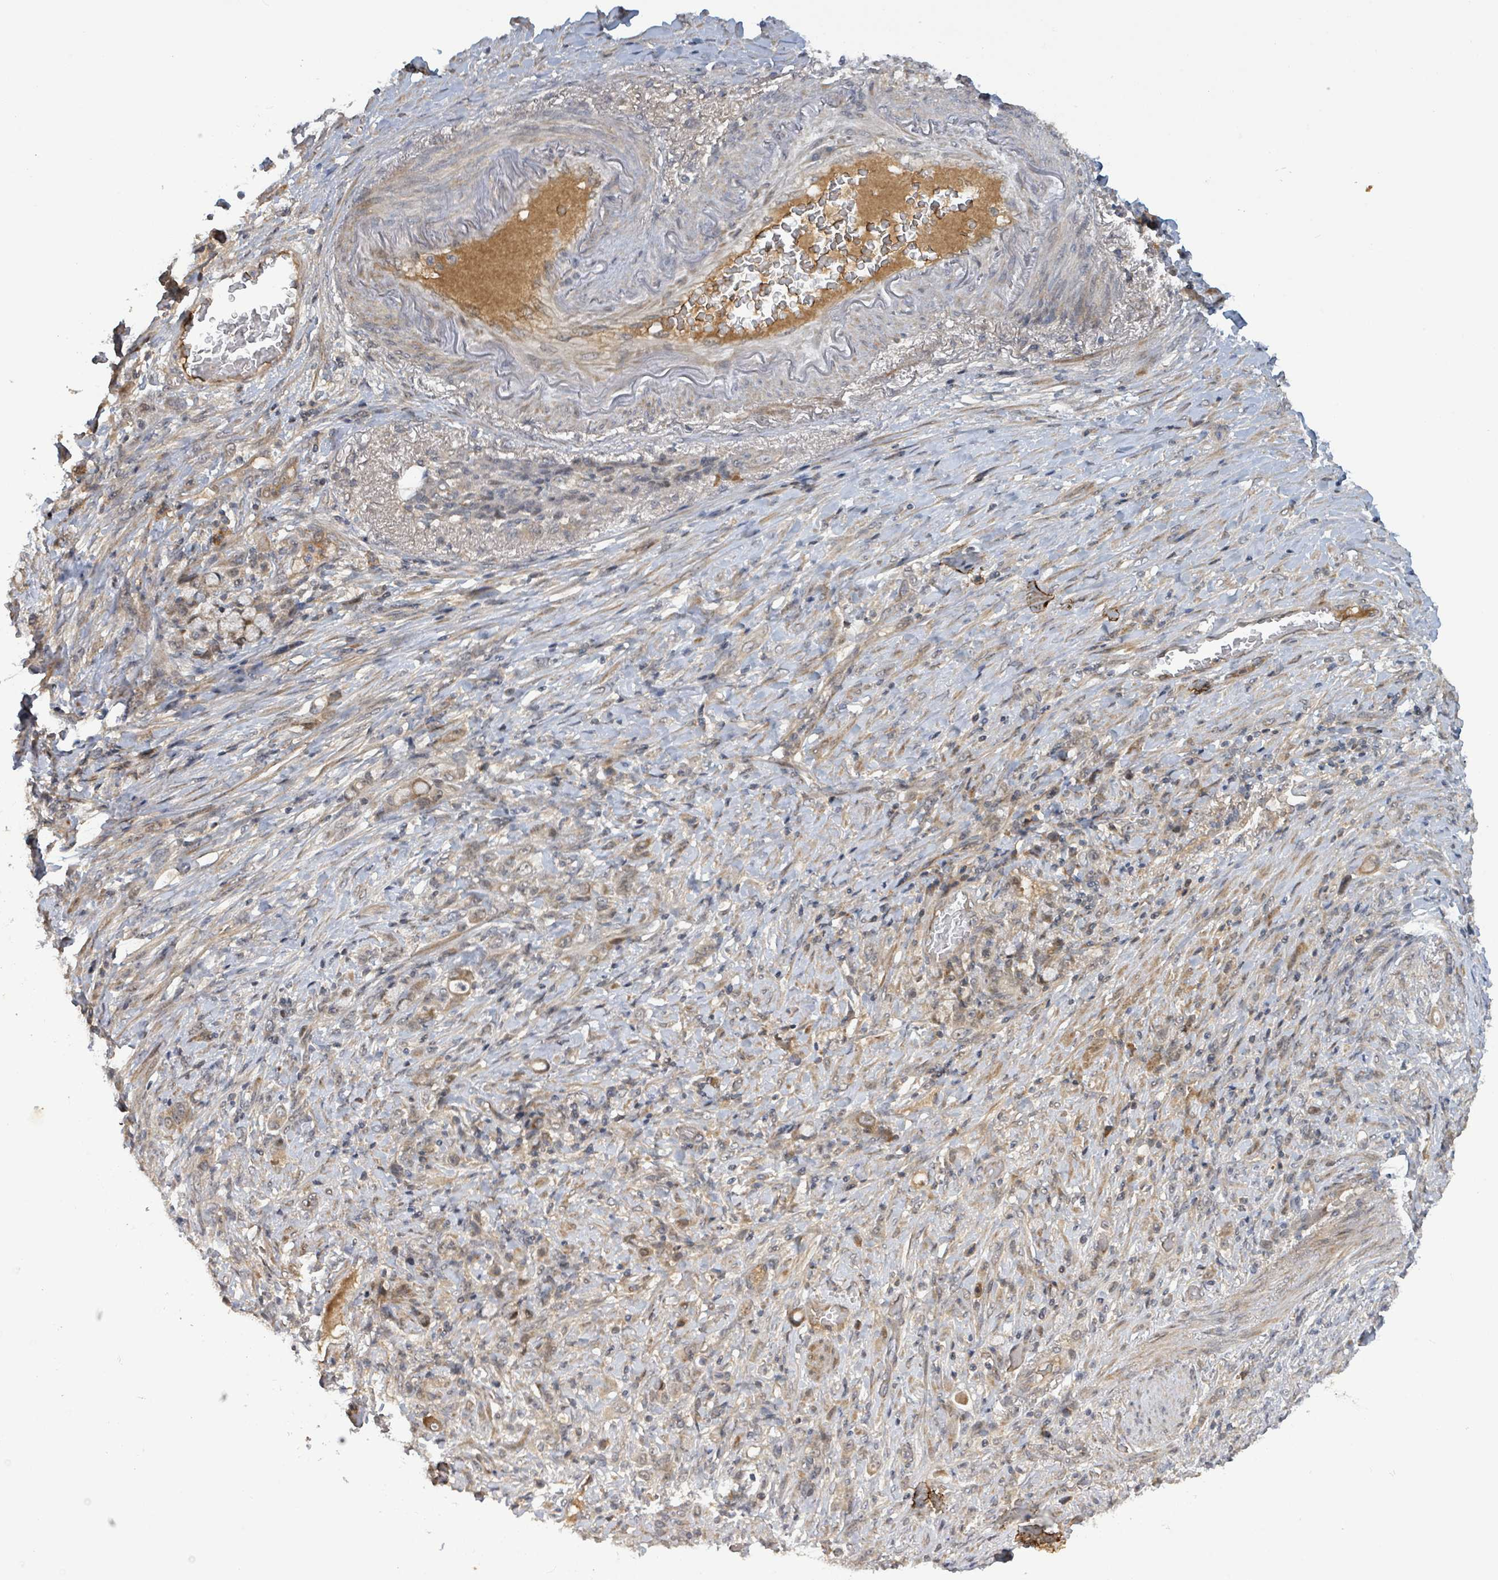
{"staining": {"intensity": "weak", "quantity": ">75%", "location": "cytoplasmic/membranous"}, "tissue": "stomach cancer", "cell_type": "Tumor cells", "image_type": "cancer", "snomed": [{"axis": "morphology", "description": "Adenocarcinoma, NOS"}, {"axis": "topography", "description": "Stomach"}], "caption": "Weak cytoplasmic/membranous expression is identified in approximately >75% of tumor cells in stomach cancer (adenocarcinoma). (DAB IHC with brightfield microscopy, high magnification).", "gene": "ITGA11", "patient": {"sex": "female", "age": 79}}